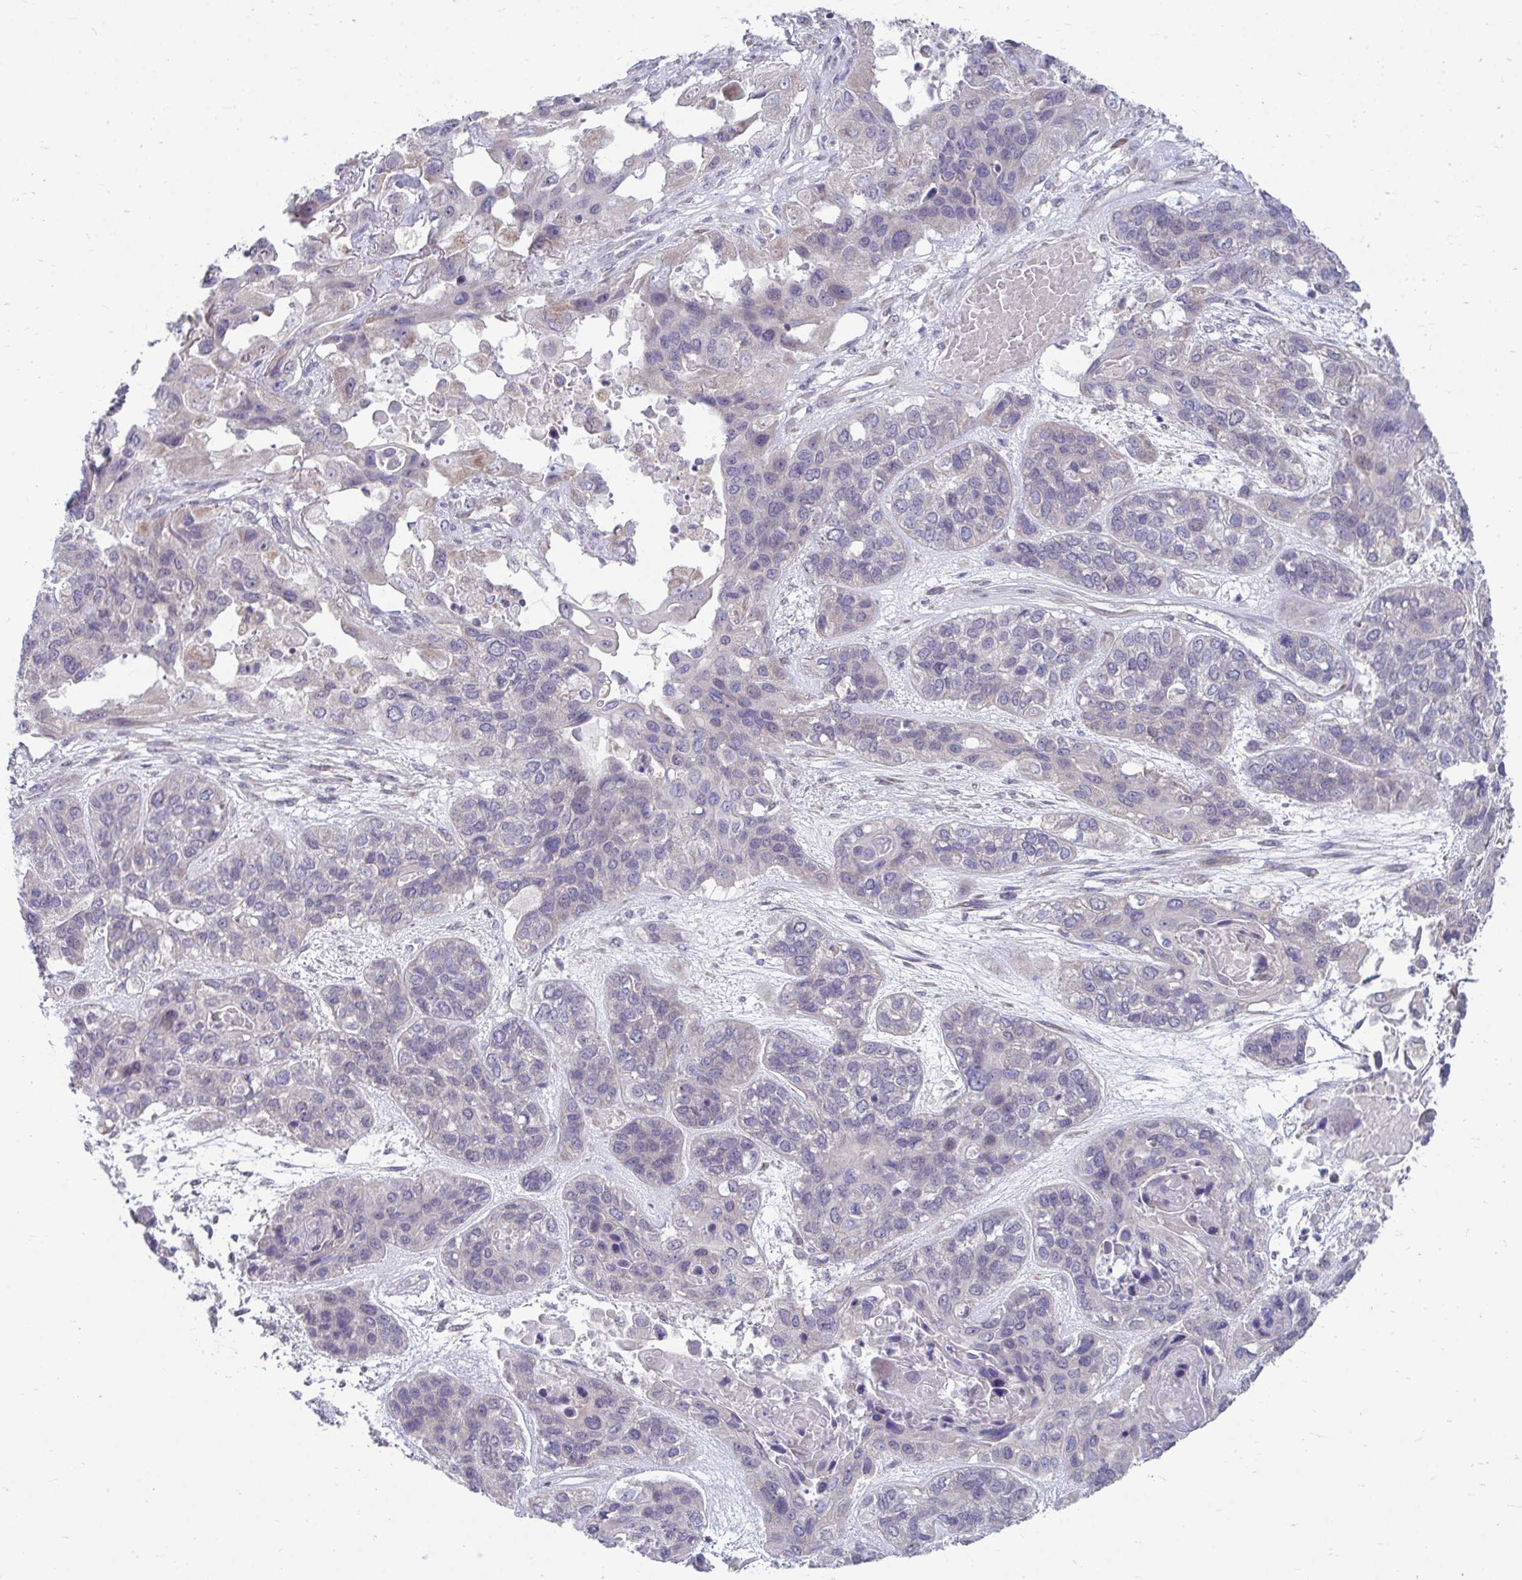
{"staining": {"intensity": "negative", "quantity": "none", "location": "none"}, "tissue": "lung cancer", "cell_type": "Tumor cells", "image_type": "cancer", "snomed": [{"axis": "morphology", "description": "Squamous cell carcinoma, NOS"}, {"axis": "topography", "description": "Lung"}], "caption": "Tumor cells show no significant staining in lung cancer. (Brightfield microscopy of DAB (3,3'-diaminobenzidine) IHC at high magnification).", "gene": "MROH8", "patient": {"sex": "female", "age": 70}}